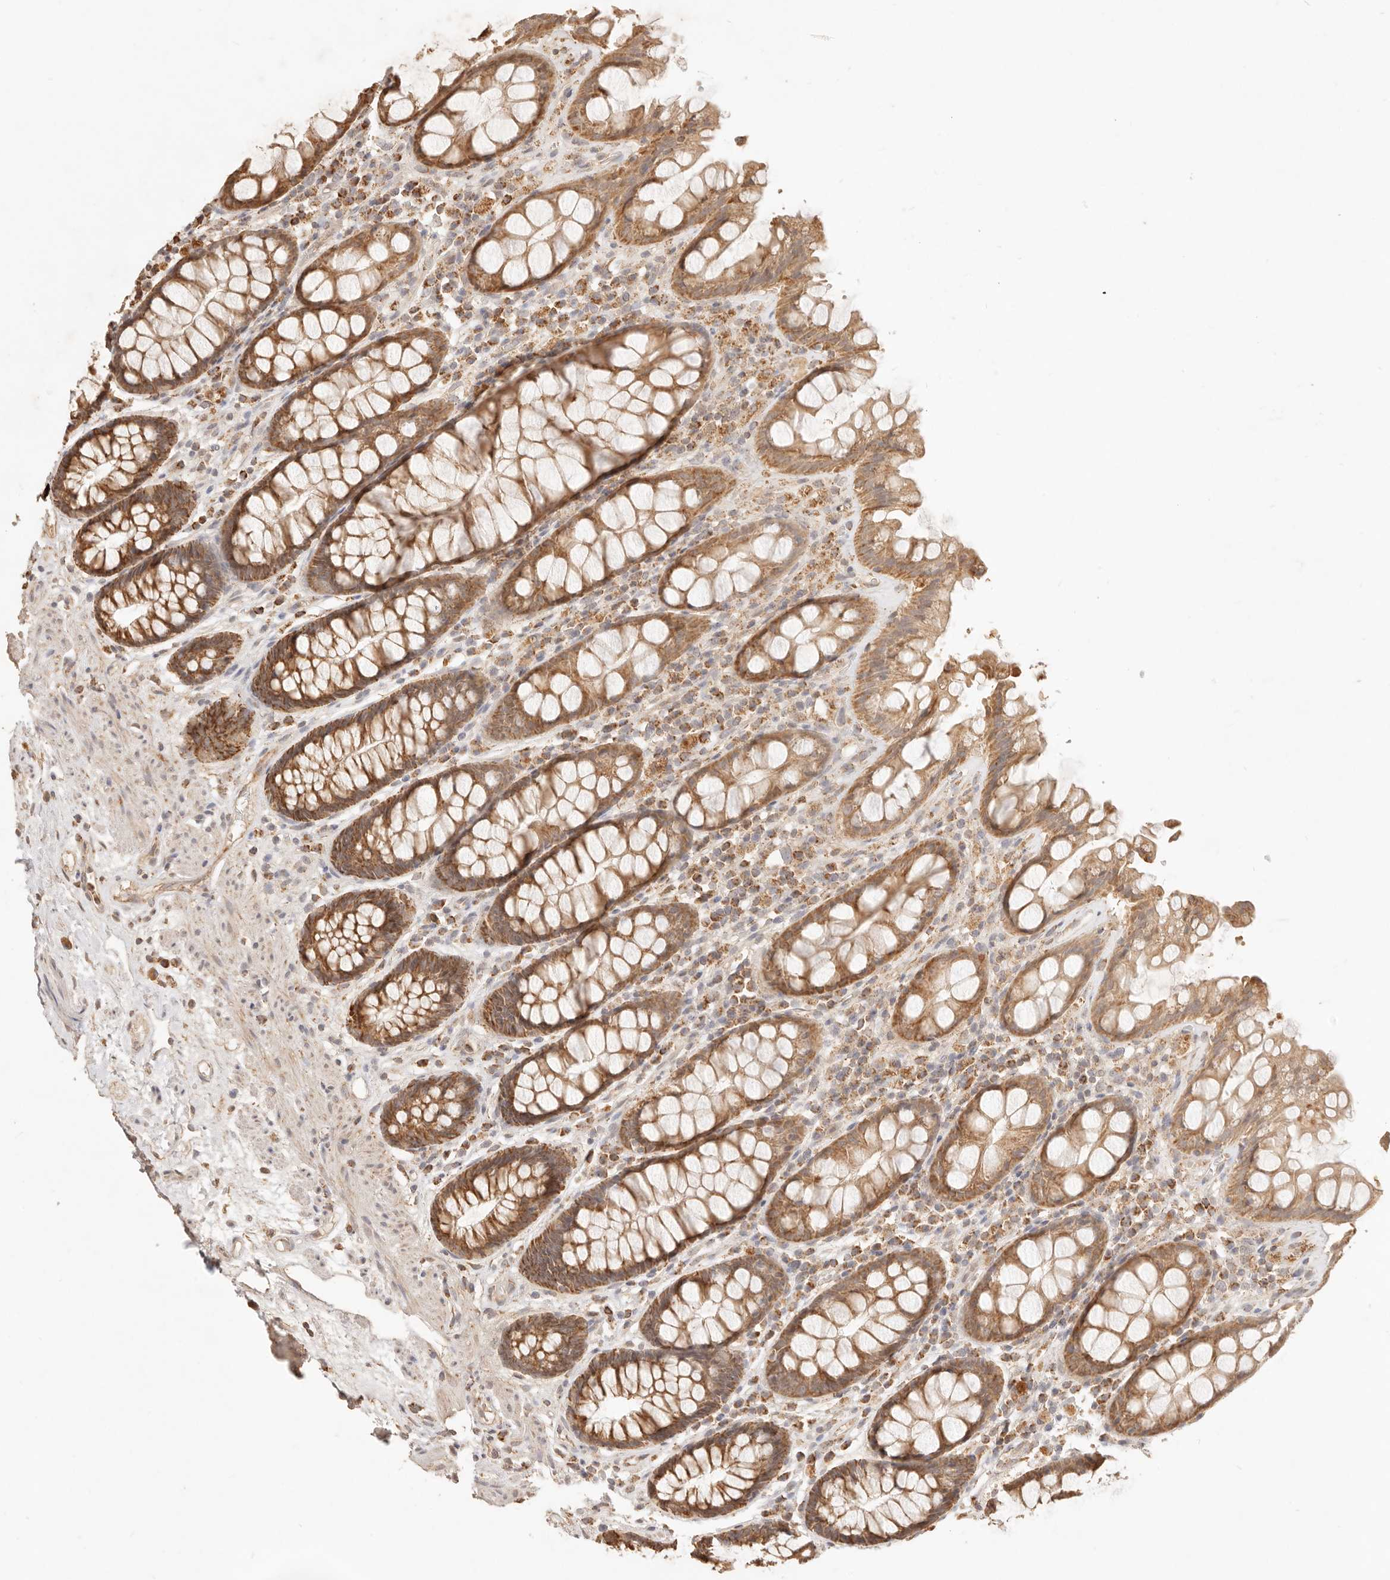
{"staining": {"intensity": "moderate", "quantity": ">75%", "location": "cytoplasmic/membranous"}, "tissue": "rectum", "cell_type": "Glandular cells", "image_type": "normal", "snomed": [{"axis": "morphology", "description": "Normal tissue, NOS"}, {"axis": "topography", "description": "Rectum"}], "caption": "Rectum stained with immunohistochemistry shows moderate cytoplasmic/membranous positivity in approximately >75% of glandular cells.", "gene": "CPLANE2", "patient": {"sex": "male", "age": 64}}